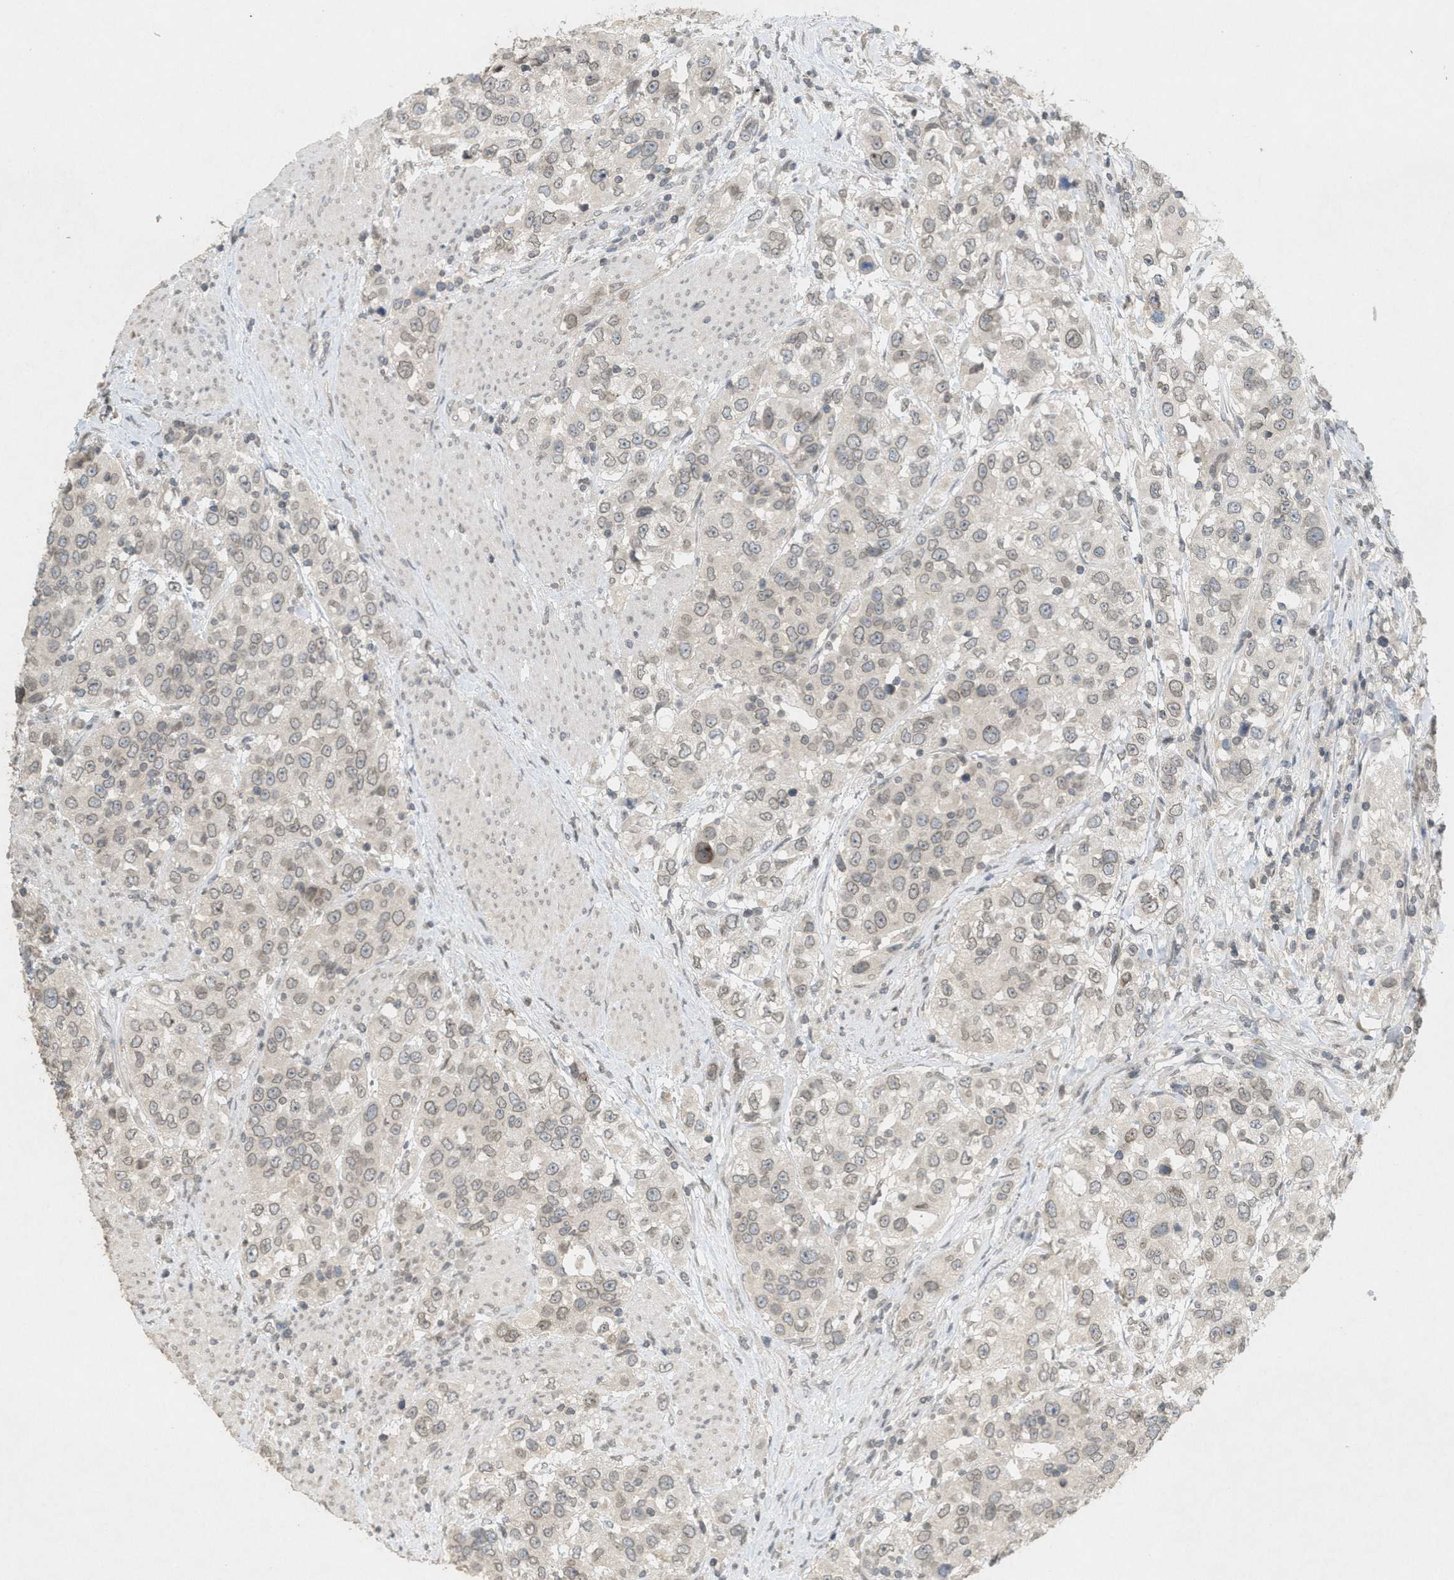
{"staining": {"intensity": "weak", "quantity": ">75%", "location": "cytoplasmic/membranous,nuclear"}, "tissue": "urothelial cancer", "cell_type": "Tumor cells", "image_type": "cancer", "snomed": [{"axis": "morphology", "description": "Urothelial carcinoma, High grade"}, {"axis": "topography", "description": "Urinary bladder"}], "caption": "Protein expression analysis of human urothelial cancer reveals weak cytoplasmic/membranous and nuclear staining in about >75% of tumor cells. The staining was performed using DAB, with brown indicating positive protein expression. Nuclei are stained blue with hematoxylin.", "gene": "ABHD6", "patient": {"sex": "female", "age": 80}}